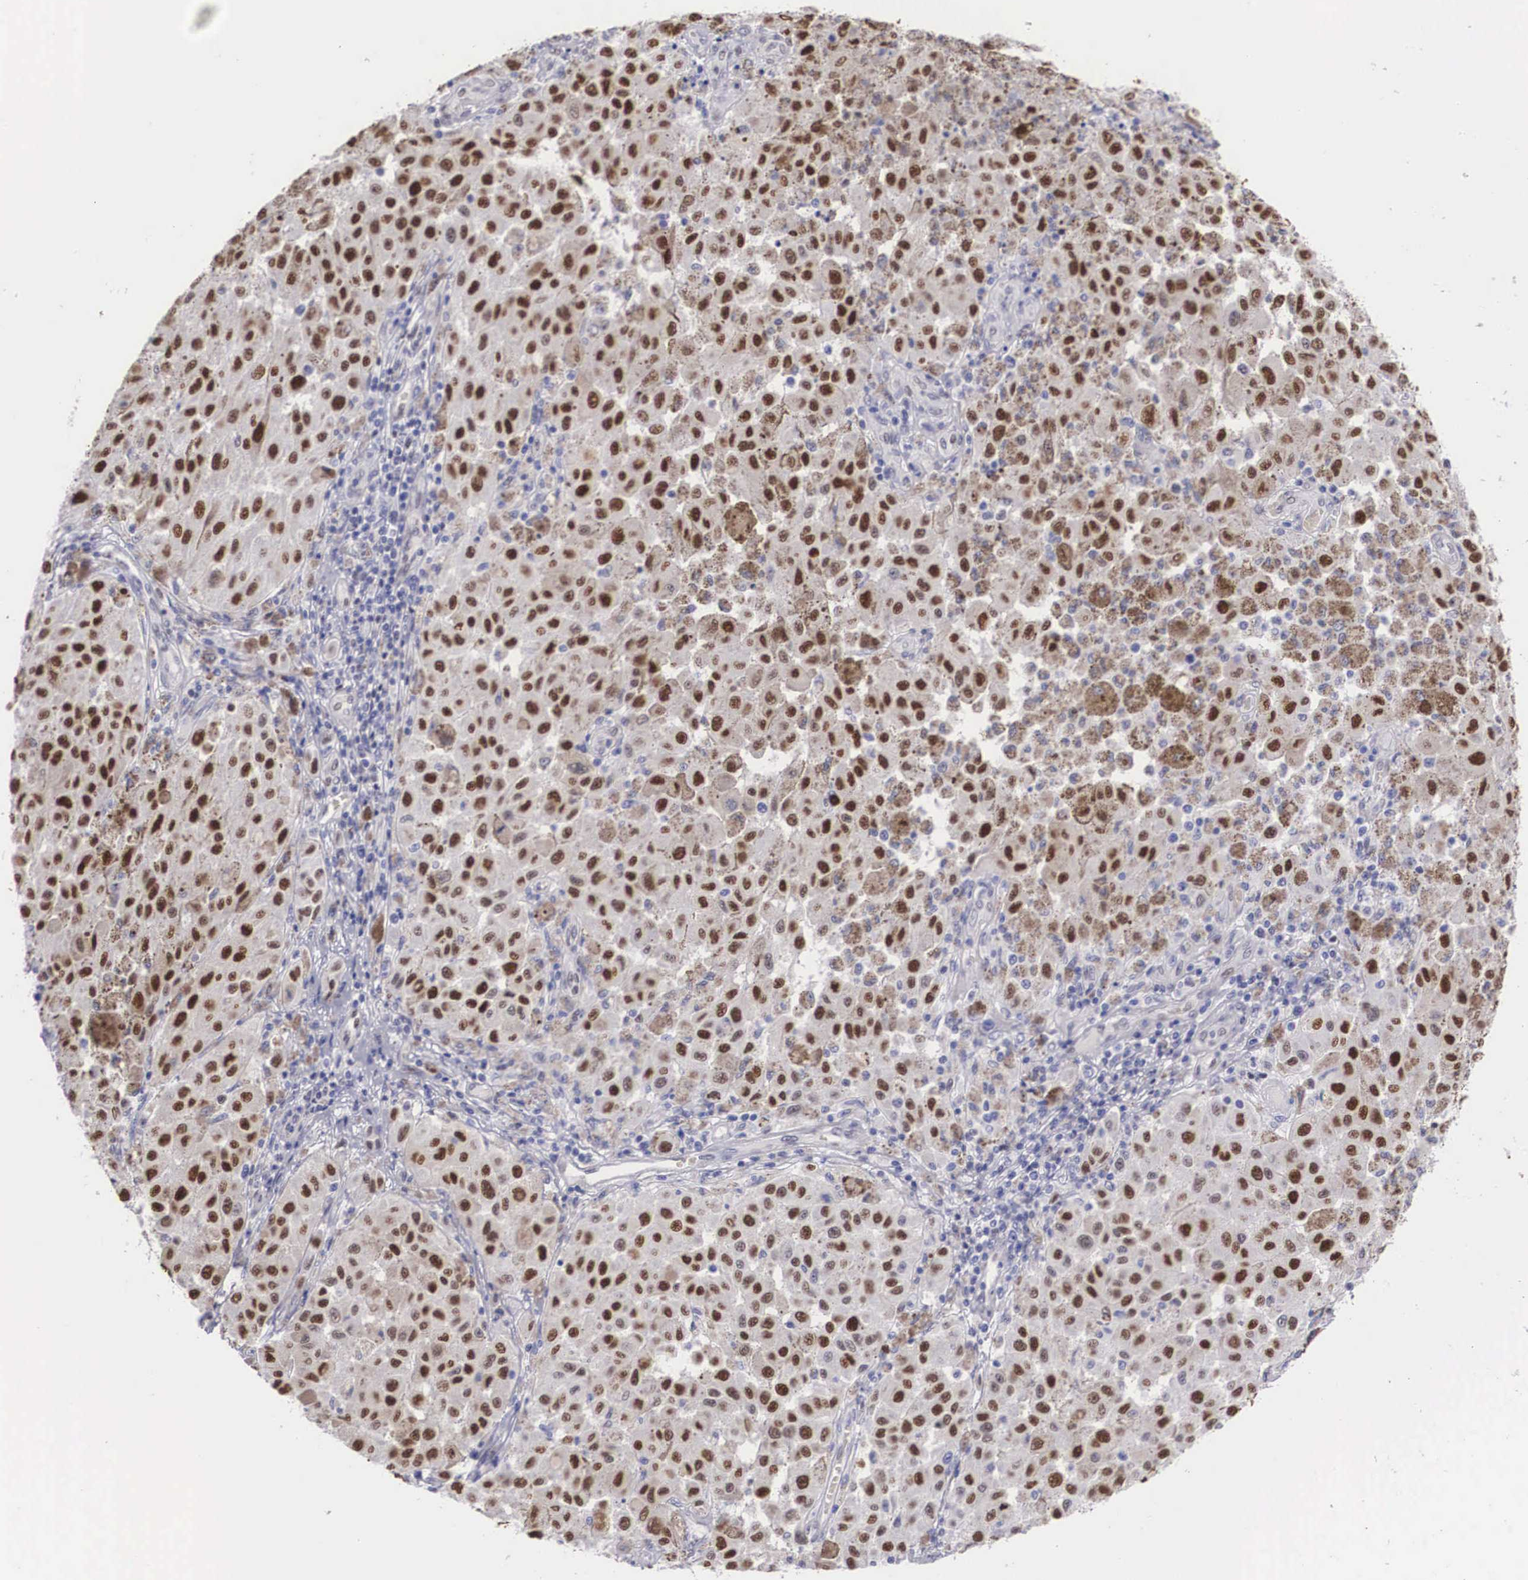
{"staining": {"intensity": "strong", "quantity": ">75%", "location": "nuclear"}, "tissue": "melanoma", "cell_type": "Tumor cells", "image_type": "cancer", "snomed": [{"axis": "morphology", "description": "Malignant melanoma, NOS"}, {"axis": "topography", "description": "Skin"}], "caption": "Immunohistochemistry (IHC) photomicrograph of neoplastic tissue: human malignant melanoma stained using immunohistochemistry (IHC) exhibits high levels of strong protein expression localized specifically in the nuclear of tumor cells, appearing as a nuclear brown color.", "gene": "HMGN5", "patient": {"sex": "female", "age": 64}}